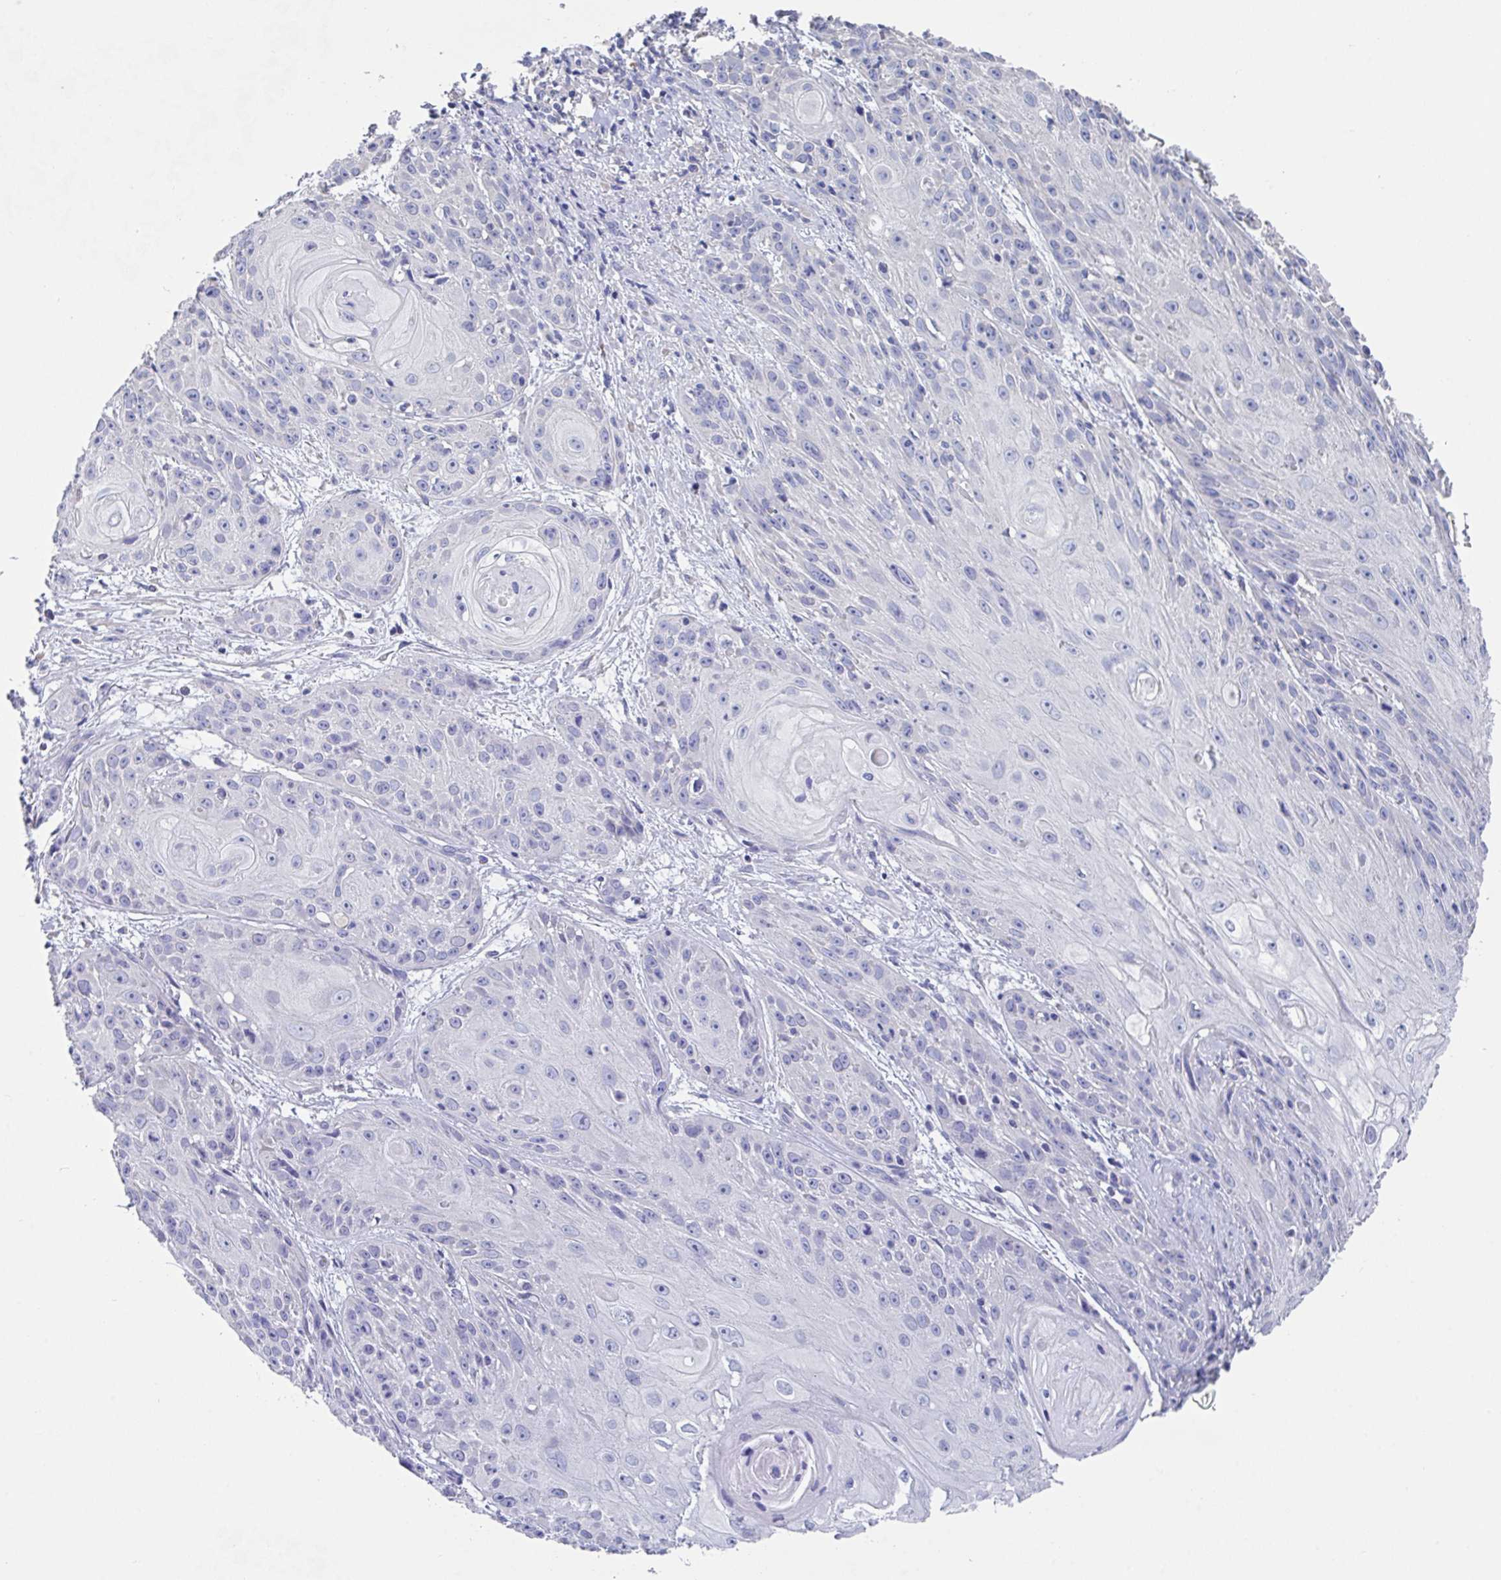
{"staining": {"intensity": "negative", "quantity": "none", "location": "none"}, "tissue": "skin cancer", "cell_type": "Tumor cells", "image_type": "cancer", "snomed": [{"axis": "morphology", "description": "Squamous cell carcinoma, NOS"}, {"axis": "topography", "description": "Skin"}, {"axis": "topography", "description": "Vulva"}], "caption": "Tumor cells show no significant protein staining in skin cancer (squamous cell carcinoma).", "gene": "LRRC58", "patient": {"sex": "female", "age": 76}}